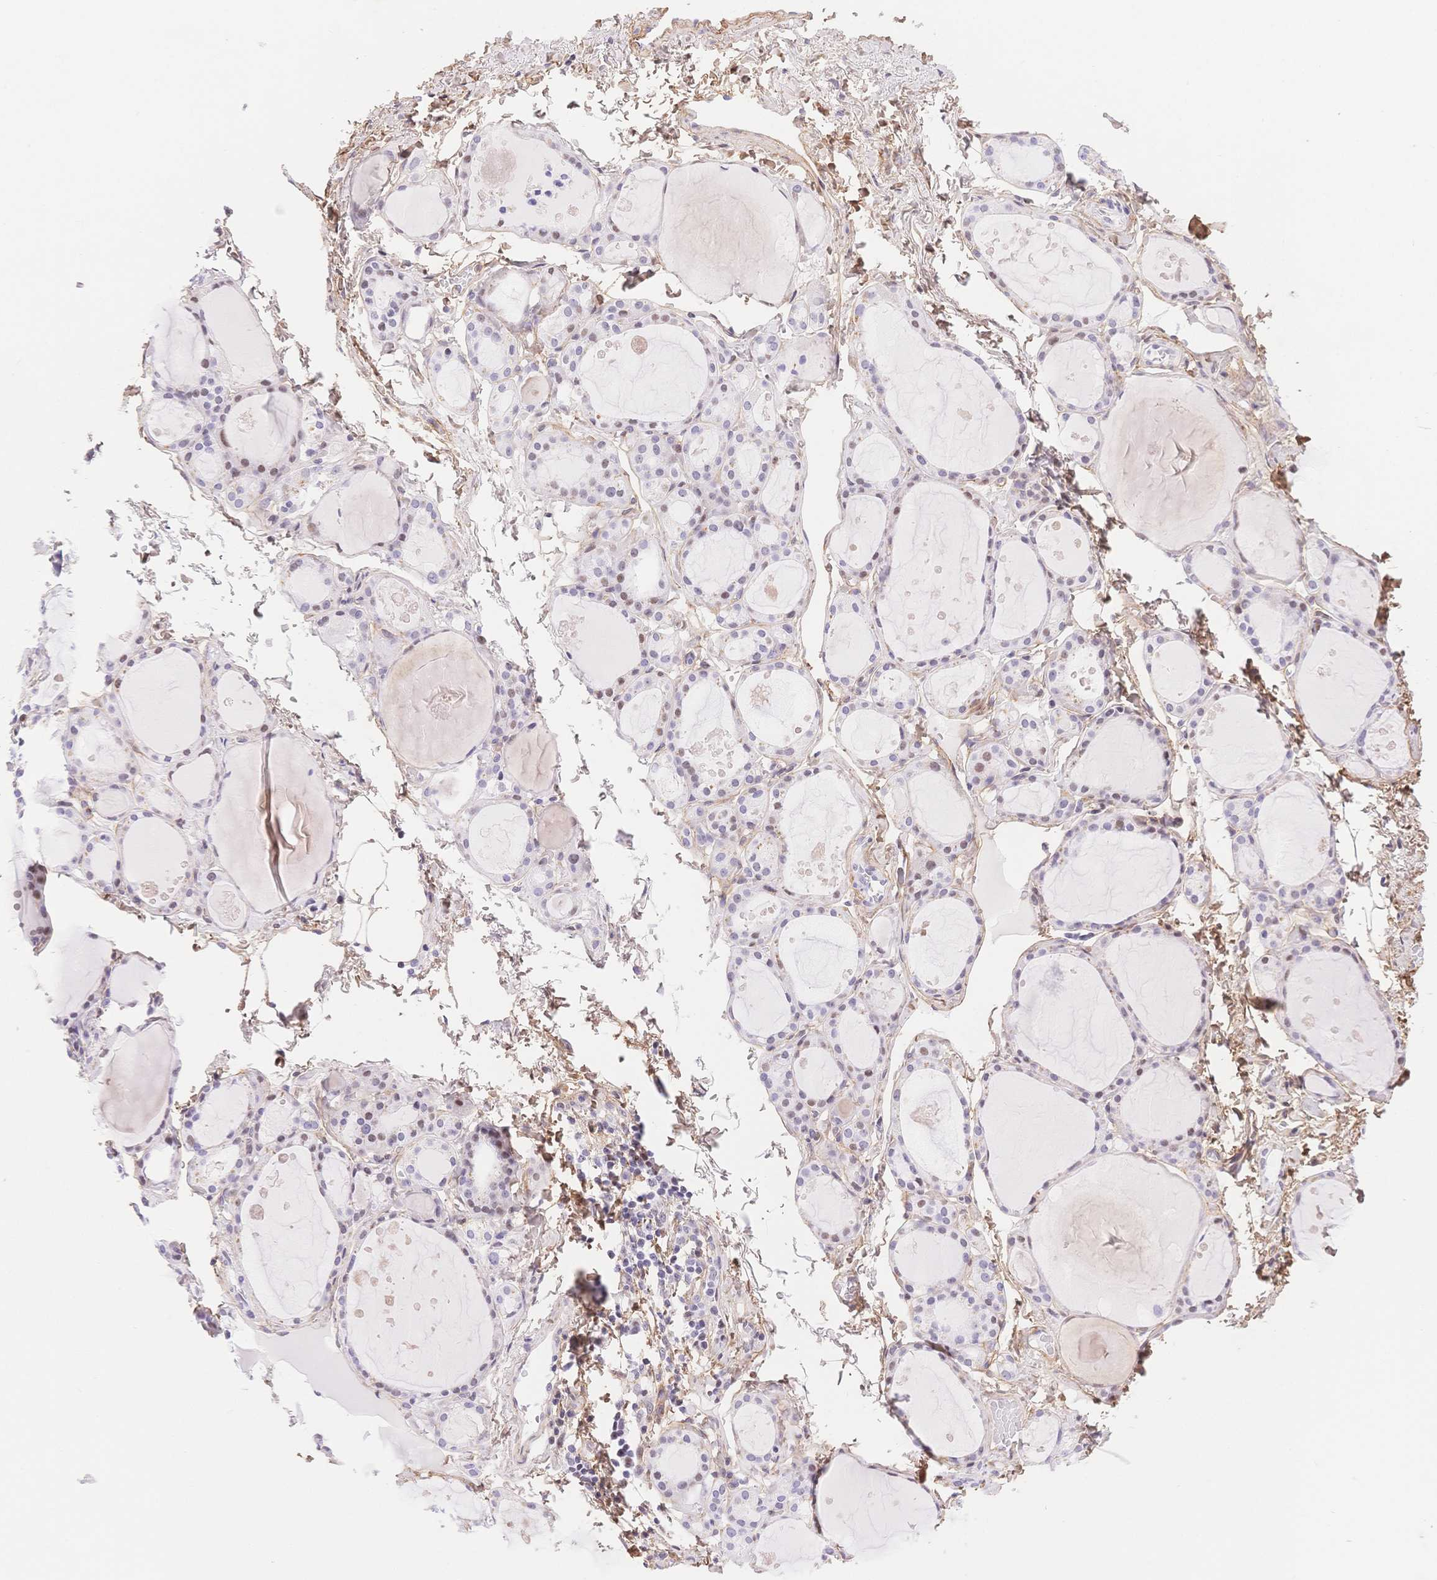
{"staining": {"intensity": "moderate", "quantity": "<25%", "location": "nuclear"}, "tissue": "thyroid gland", "cell_type": "Glandular cells", "image_type": "normal", "snomed": [{"axis": "morphology", "description": "Normal tissue, NOS"}, {"axis": "topography", "description": "Thyroid gland"}], "caption": "High-magnification brightfield microscopy of benign thyroid gland stained with DAB (brown) and counterstained with hematoxylin (blue). glandular cells exhibit moderate nuclear expression is appreciated in about<25% of cells.", "gene": "PDZD2", "patient": {"sex": "male", "age": 68}}